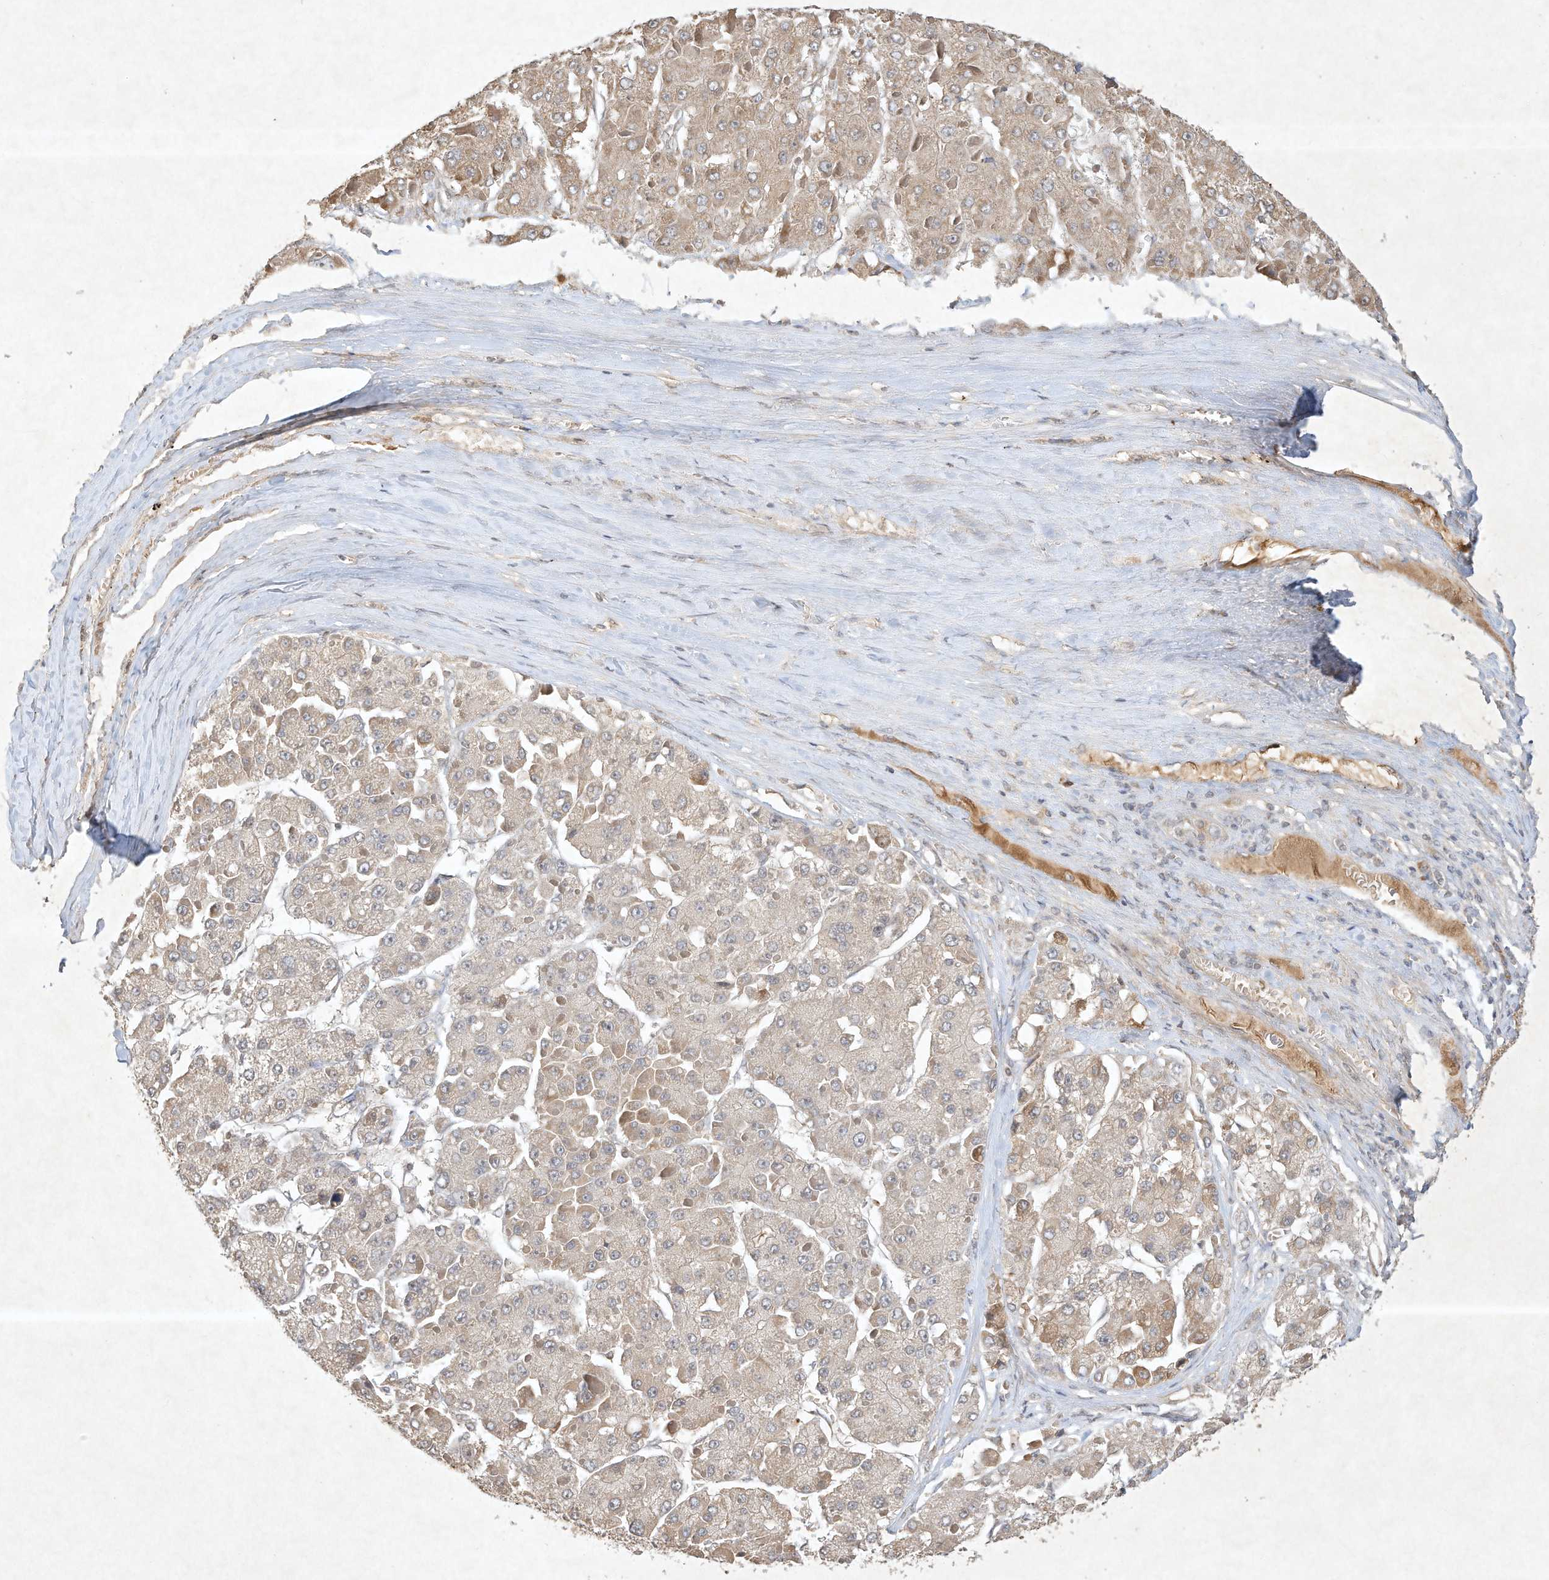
{"staining": {"intensity": "weak", "quantity": "25%-75%", "location": "cytoplasmic/membranous"}, "tissue": "liver cancer", "cell_type": "Tumor cells", "image_type": "cancer", "snomed": [{"axis": "morphology", "description": "Carcinoma, Hepatocellular, NOS"}, {"axis": "topography", "description": "Liver"}], "caption": "DAB (3,3'-diaminobenzidine) immunohistochemical staining of human liver cancer reveals weak cytoplasmic/membranous protein positivity in approximately 25%-75% of tumor cells.", "gene": "BTRC", "patient": {"sex": "female", "age": 73}}